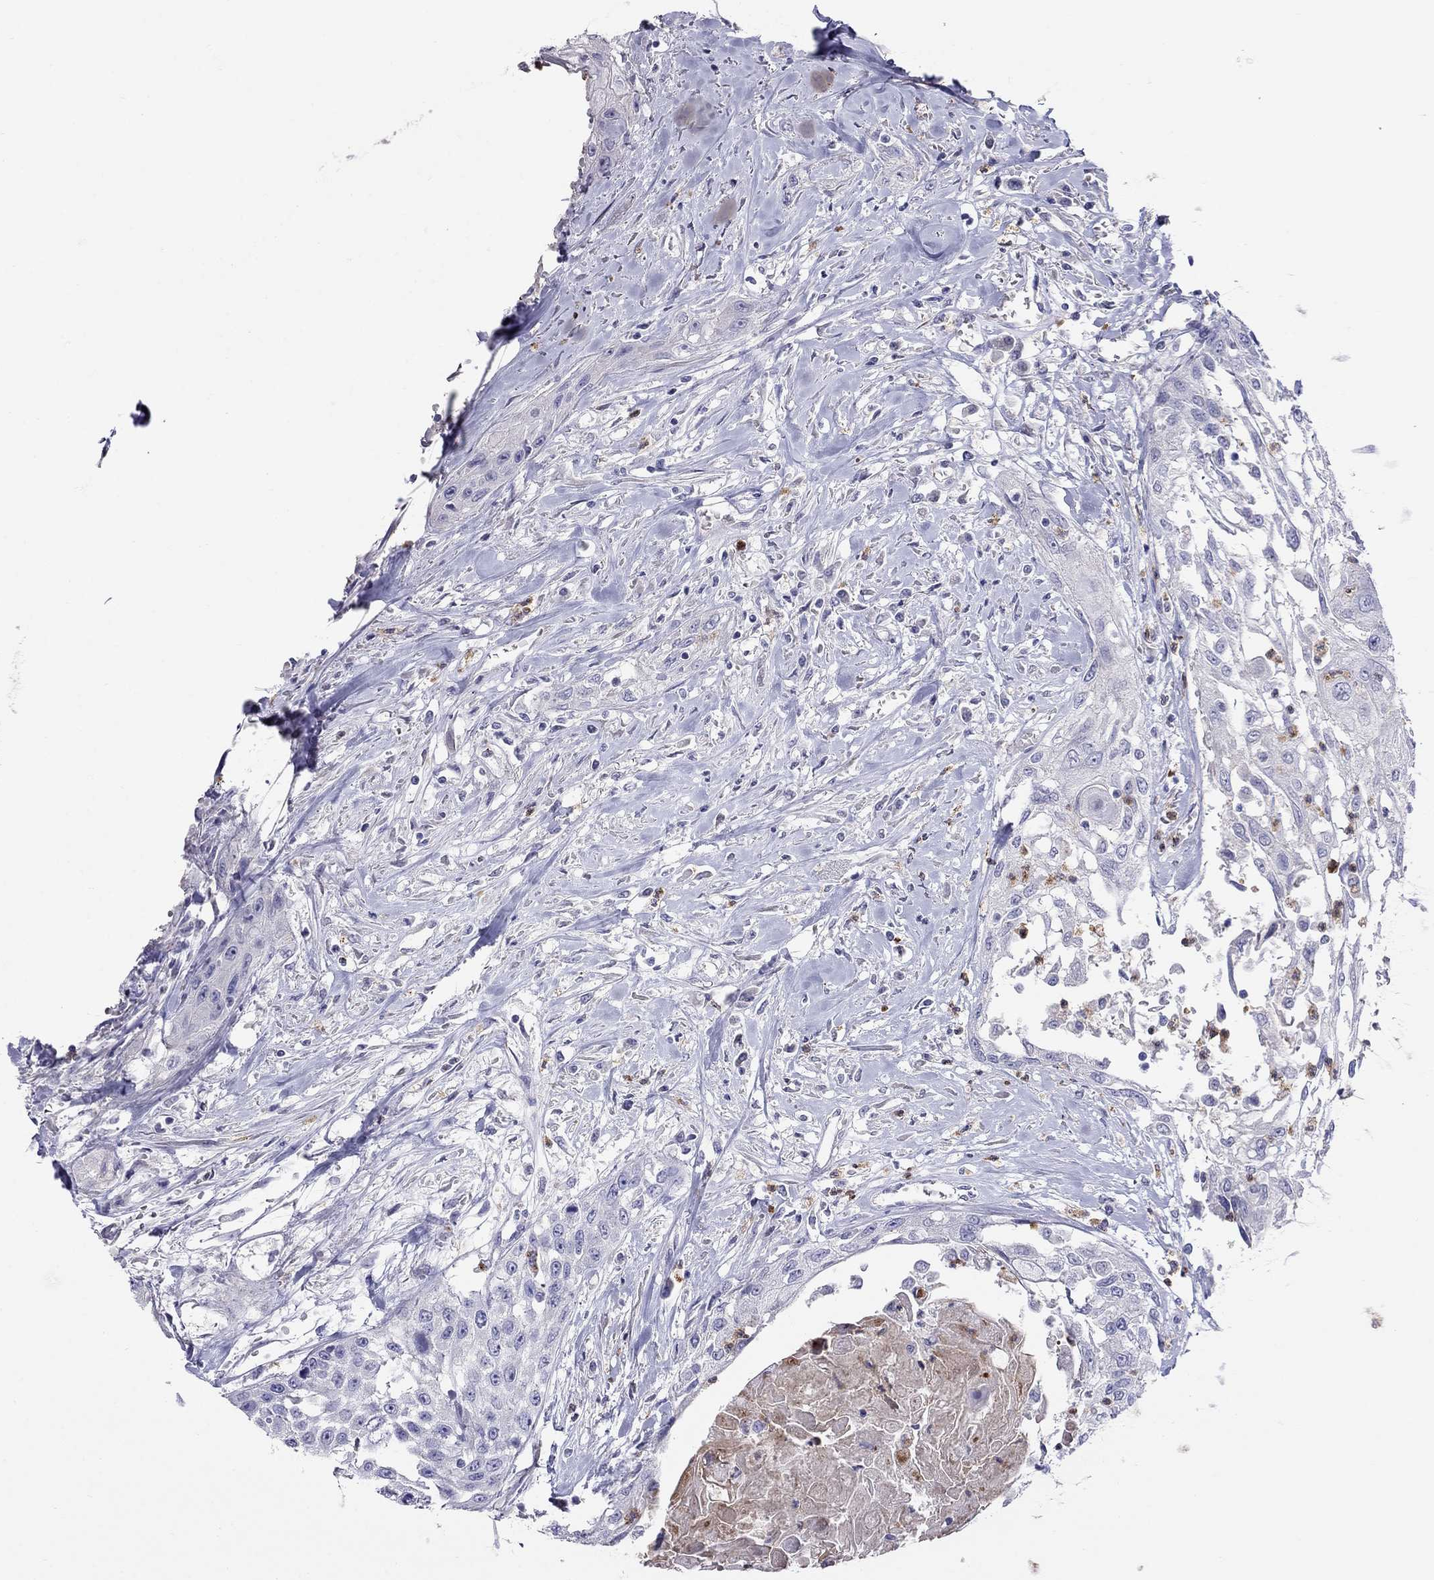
{"staining": {"intensity": "negative", "quantity": "none", "location": "none"}, "tissue": "head and neck cancer", "cell_type": "Tumor cells", "image_type": "cancer", "snomed": [{"axis": "morphology", "description": "Normal tissue, NOS"}, {"axis": "morphology", "description": "Squamous cell carcinoma, NOS"}, {"axis": "topography", "description": "Oral tissue"}, {"axis": "topography", "description": "Peripheral nerve tissue"}, {"axis": "topography", "description": "Head-Neck"}], "caption": "Histopathology image shows no protein staining in tumor cells of head and neck cancer tissue. The staining is performed using DAB brown chromogen with nuclei counter-stained in using hematoxylin.", "gene": "SPINT4", "patient": {"sex": "female", "age": 59}}